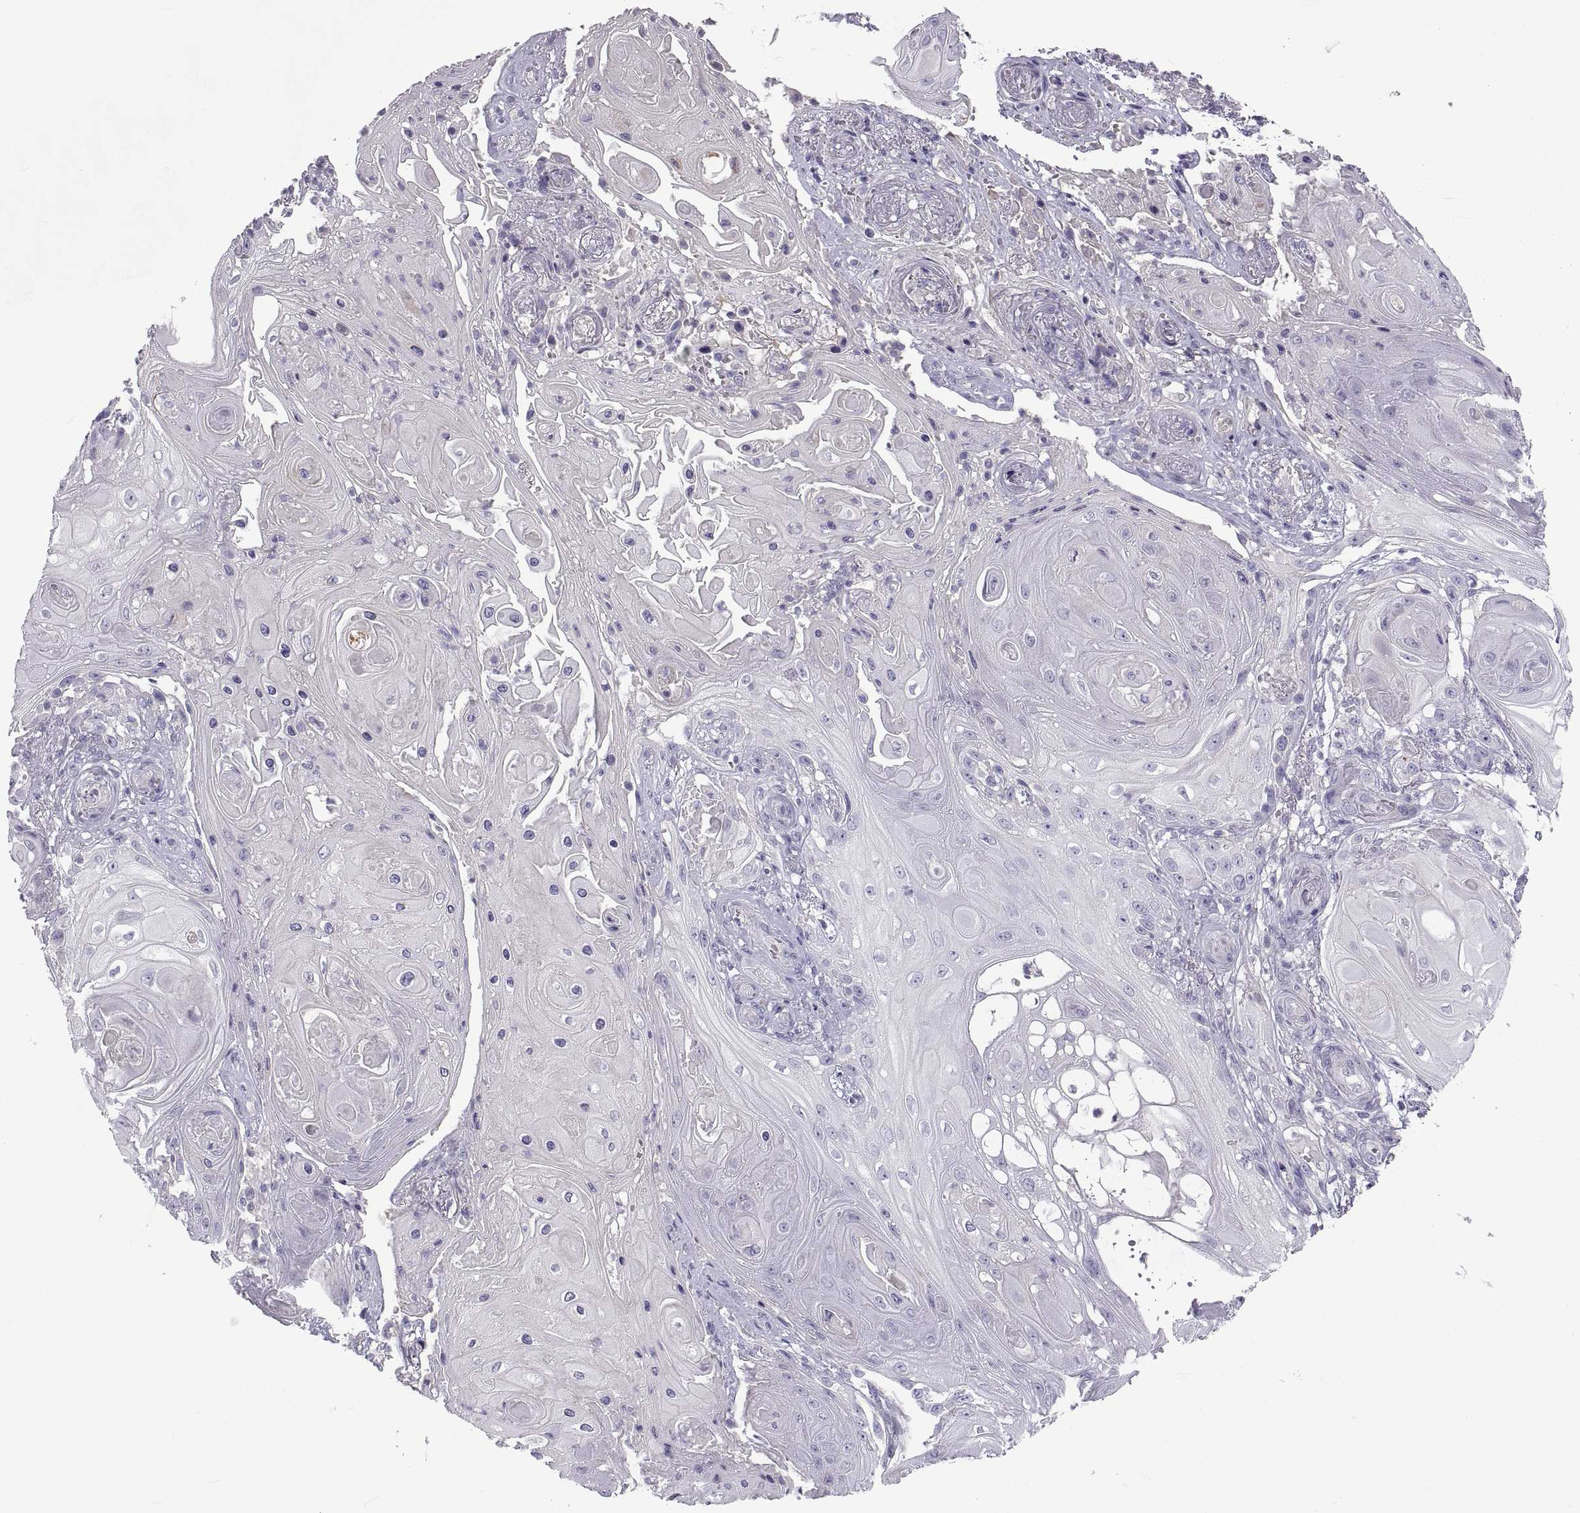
{"staining": {"intensity": "negative", "quantity": "none", "location": "none"}, "tissue": "skin cancer", "cell_type": "Tumor cells", "image_type": "cancer", "snomed": [{"axis": "morphology", "description": "Squamous cell carcinoma, NOS"}, {"axis": "topography", "description": "Skin"}], "caption": "DAB (3,3'-diaminobenzidine) immunohistochemical staining of human skin cancer (squamous cell carcinoma) reveals no significant staining in tumor cells.", "gene": "CRYBB3", "patient": {"sex": "male", "age": 62}}